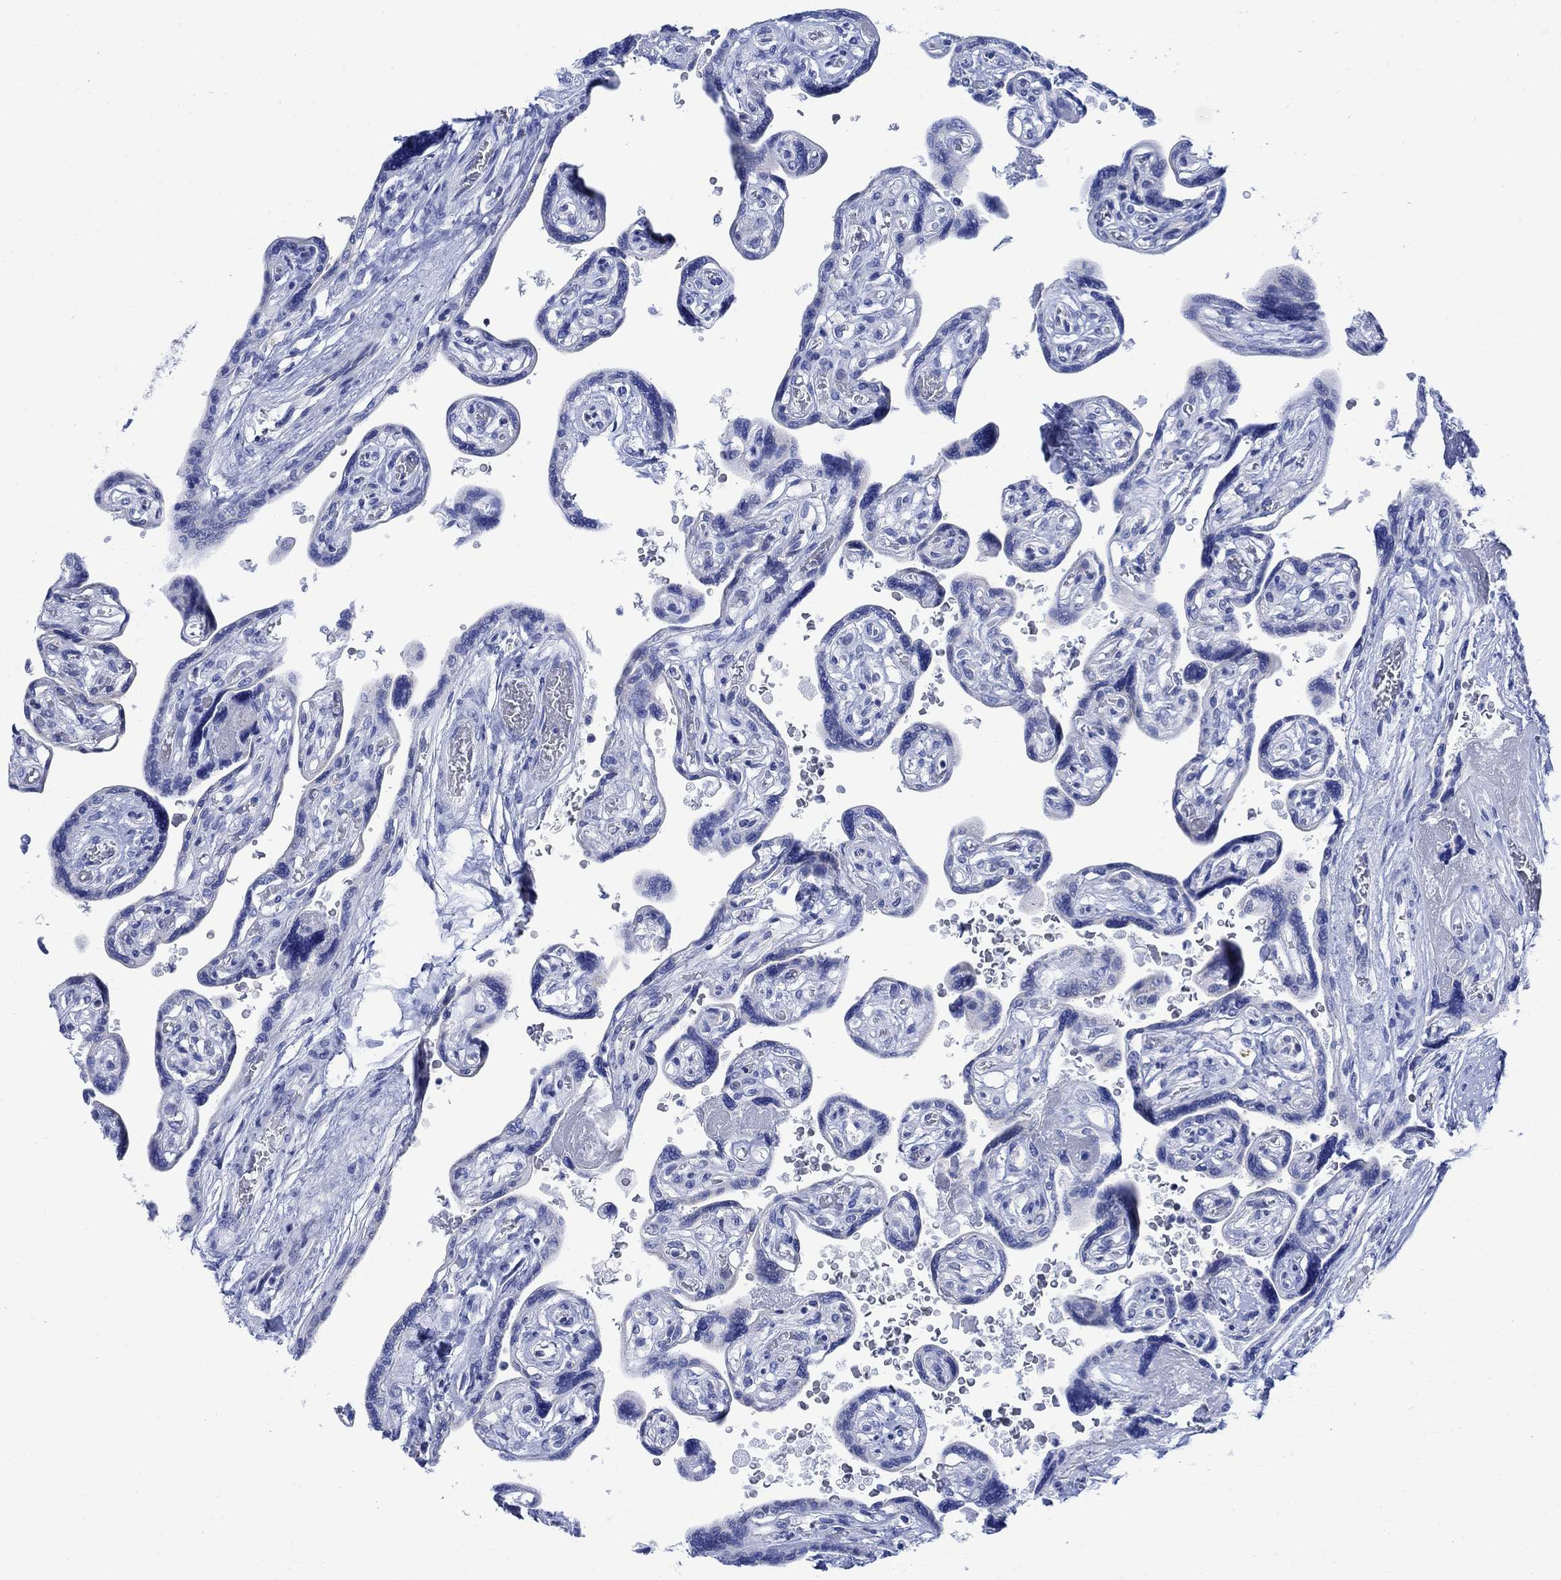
{"staining": {"intensity": "negative", "quantity": "none", "location": "none"}, "tissue": "placenta", "cell_type": "Decidual cells", "image_type": "normal", "snomed": [{"axis": "morphology", "description": "Normal tissue, NOS"}, {"axis": "topography", "description": "Placenta"}], "caption": "High power microscopy micrograph of an immunohistochemistry (IHC) image of benign placenta, revealing no significant positivity in decidual cells.", "gene": "CPLX1", "patient": {"sex": "female", "age": 32}}